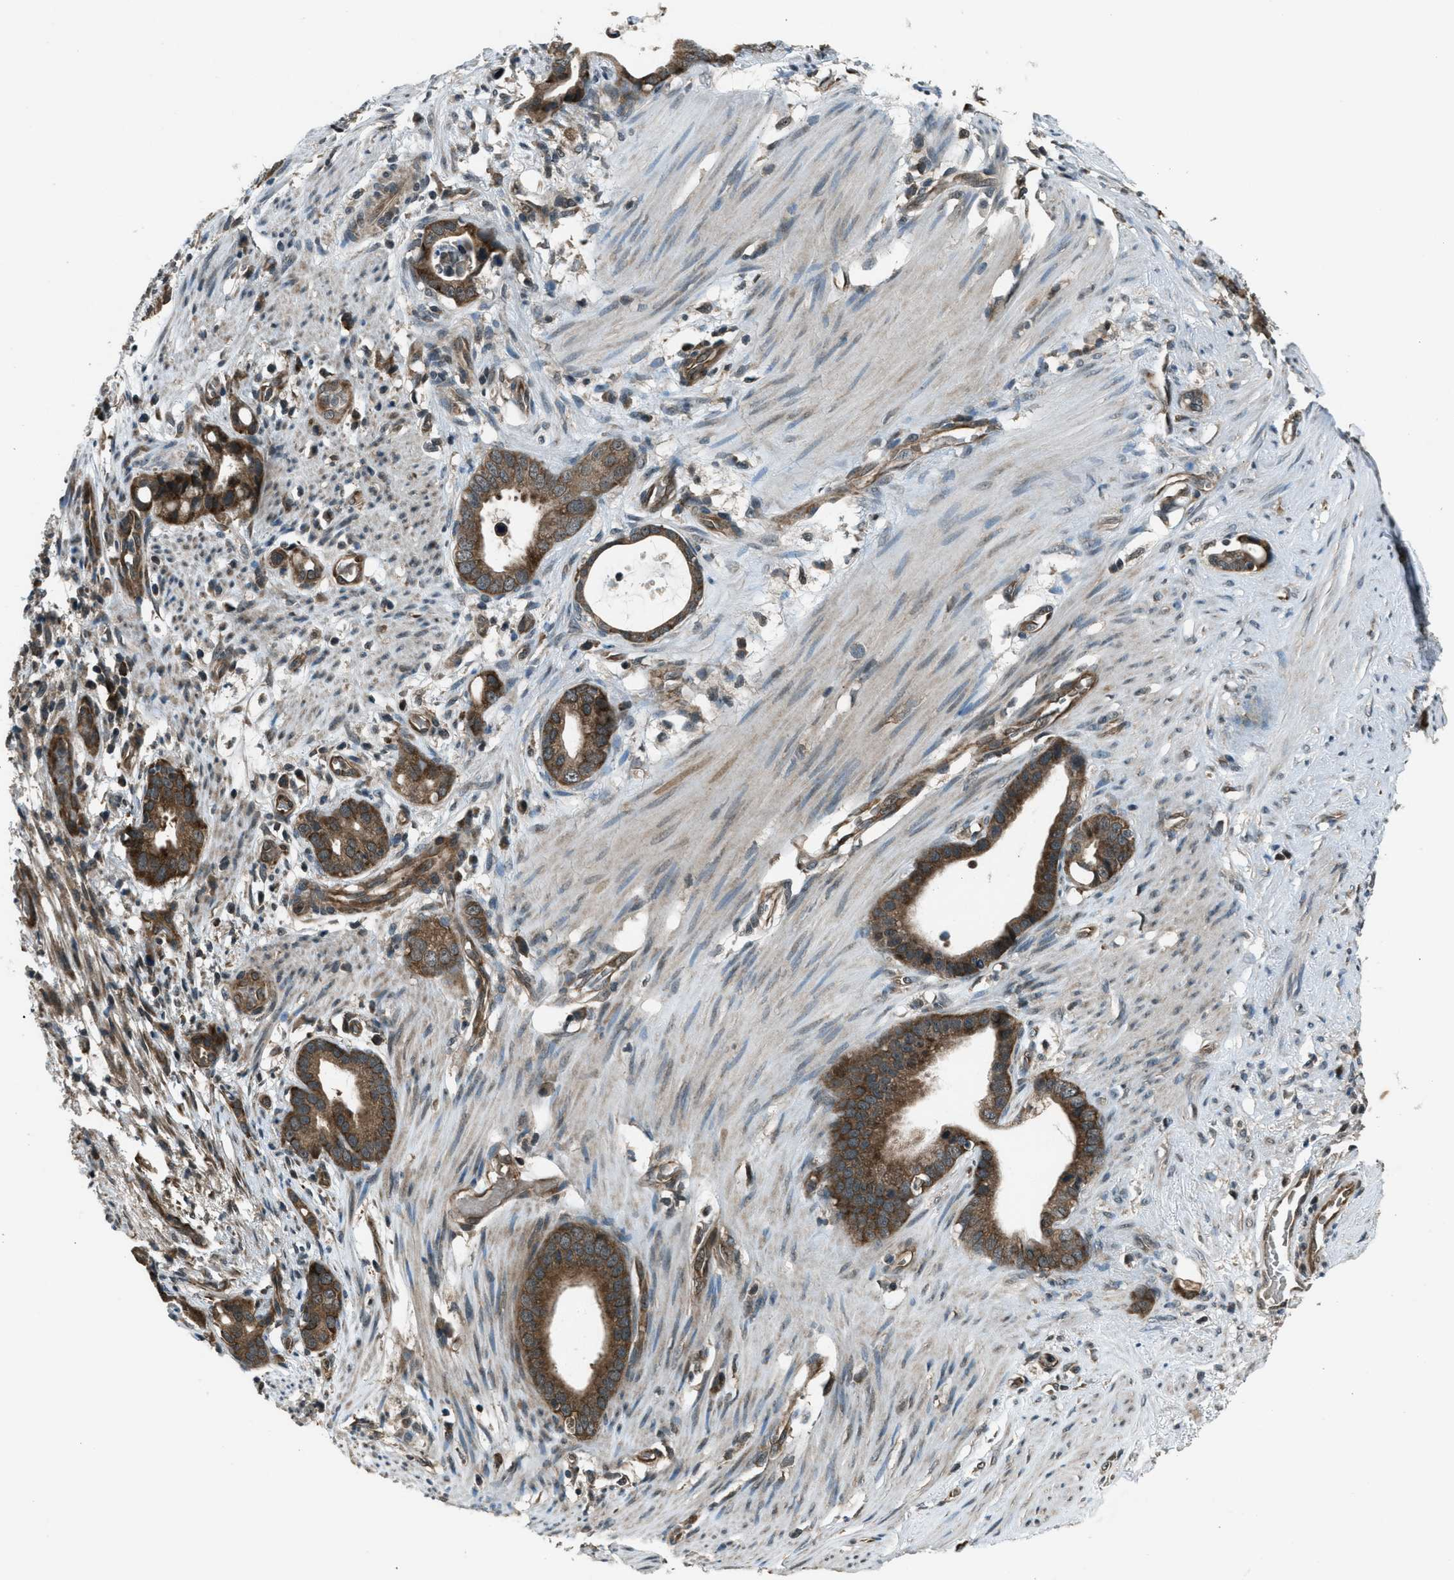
{"staining": {"intensity": "moderate", "quantity": ">75%", "location": "cytoplasmic/membranous"}, "tissue": "stomach cancer", "cell_type": "Tumor cells", "image_type": "cancer", "snomed": [{"axis": "morphology", "description": "Adenocarcinoma, NOS"}, {"axis": "topography", "description": "Stomach"}], "caption": "DAB immunohistochemical staining of human stomach cancer exhibits moderate cytoplasmic/membranous protein expression in about >75% of tumor cells. (IHC, brightfield microscopy, high magnification).", "gene": "ASAP2", "patient": {"sex": "female", "age": 75}}